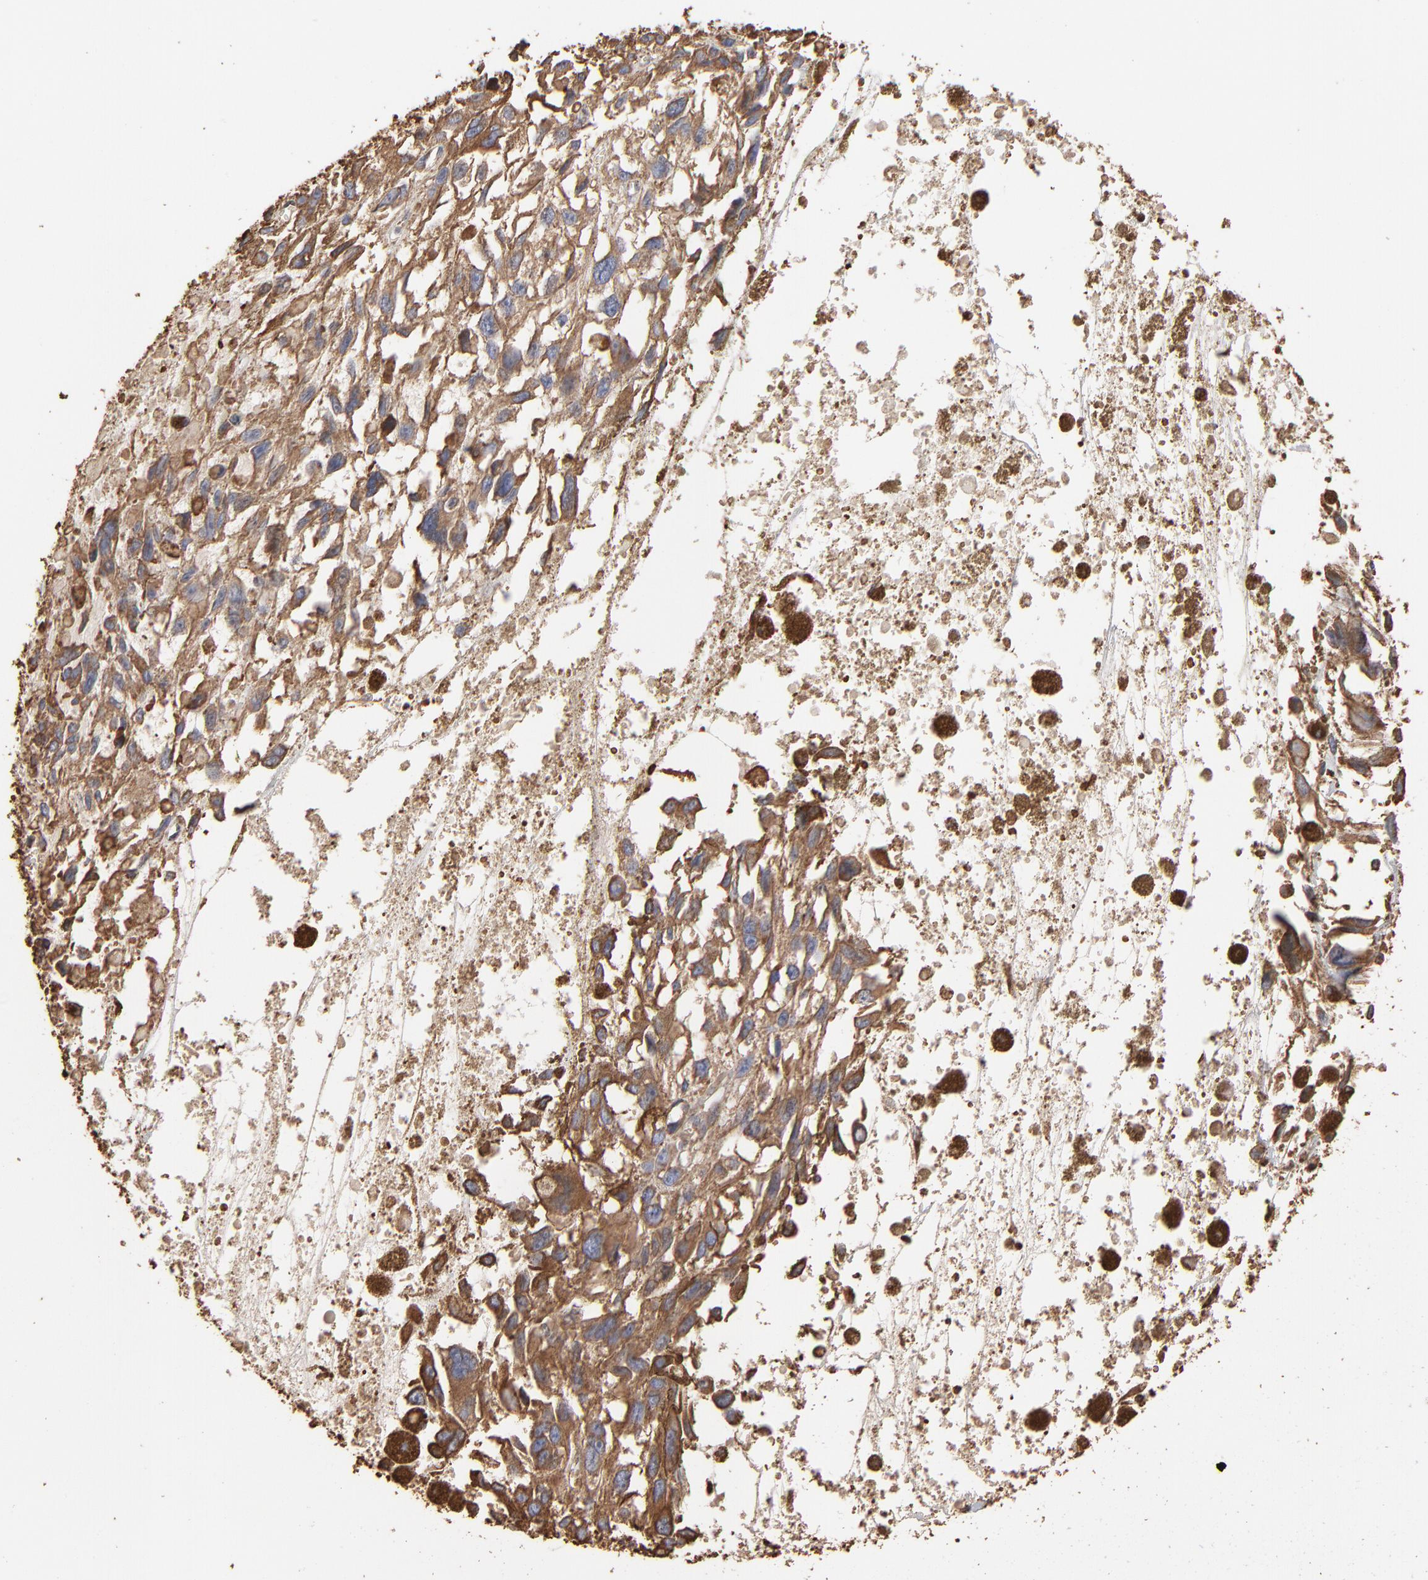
{"staining": {"intensity": "weak", "quantity": ">75%", "location": "cytoplasmic/membranous"}, "tissue": "melanoma", "cell_type": "Tumor cells", "image_type": "cancer", "snomed": [{"axis": "morphology", "description": "Malignant melanoma, Metastatic site"}, {"axis": "topography", "description": "Lymph node"}], "caption": "Human malignant melanoma (metastatic site) stained for a protein (brown) exhibits weak cytoplasmic/membranous positive expression in approximately >75% of tumor cells.", "gene": "PDIA3", "patient": {"sex": "male", "age": 59}}